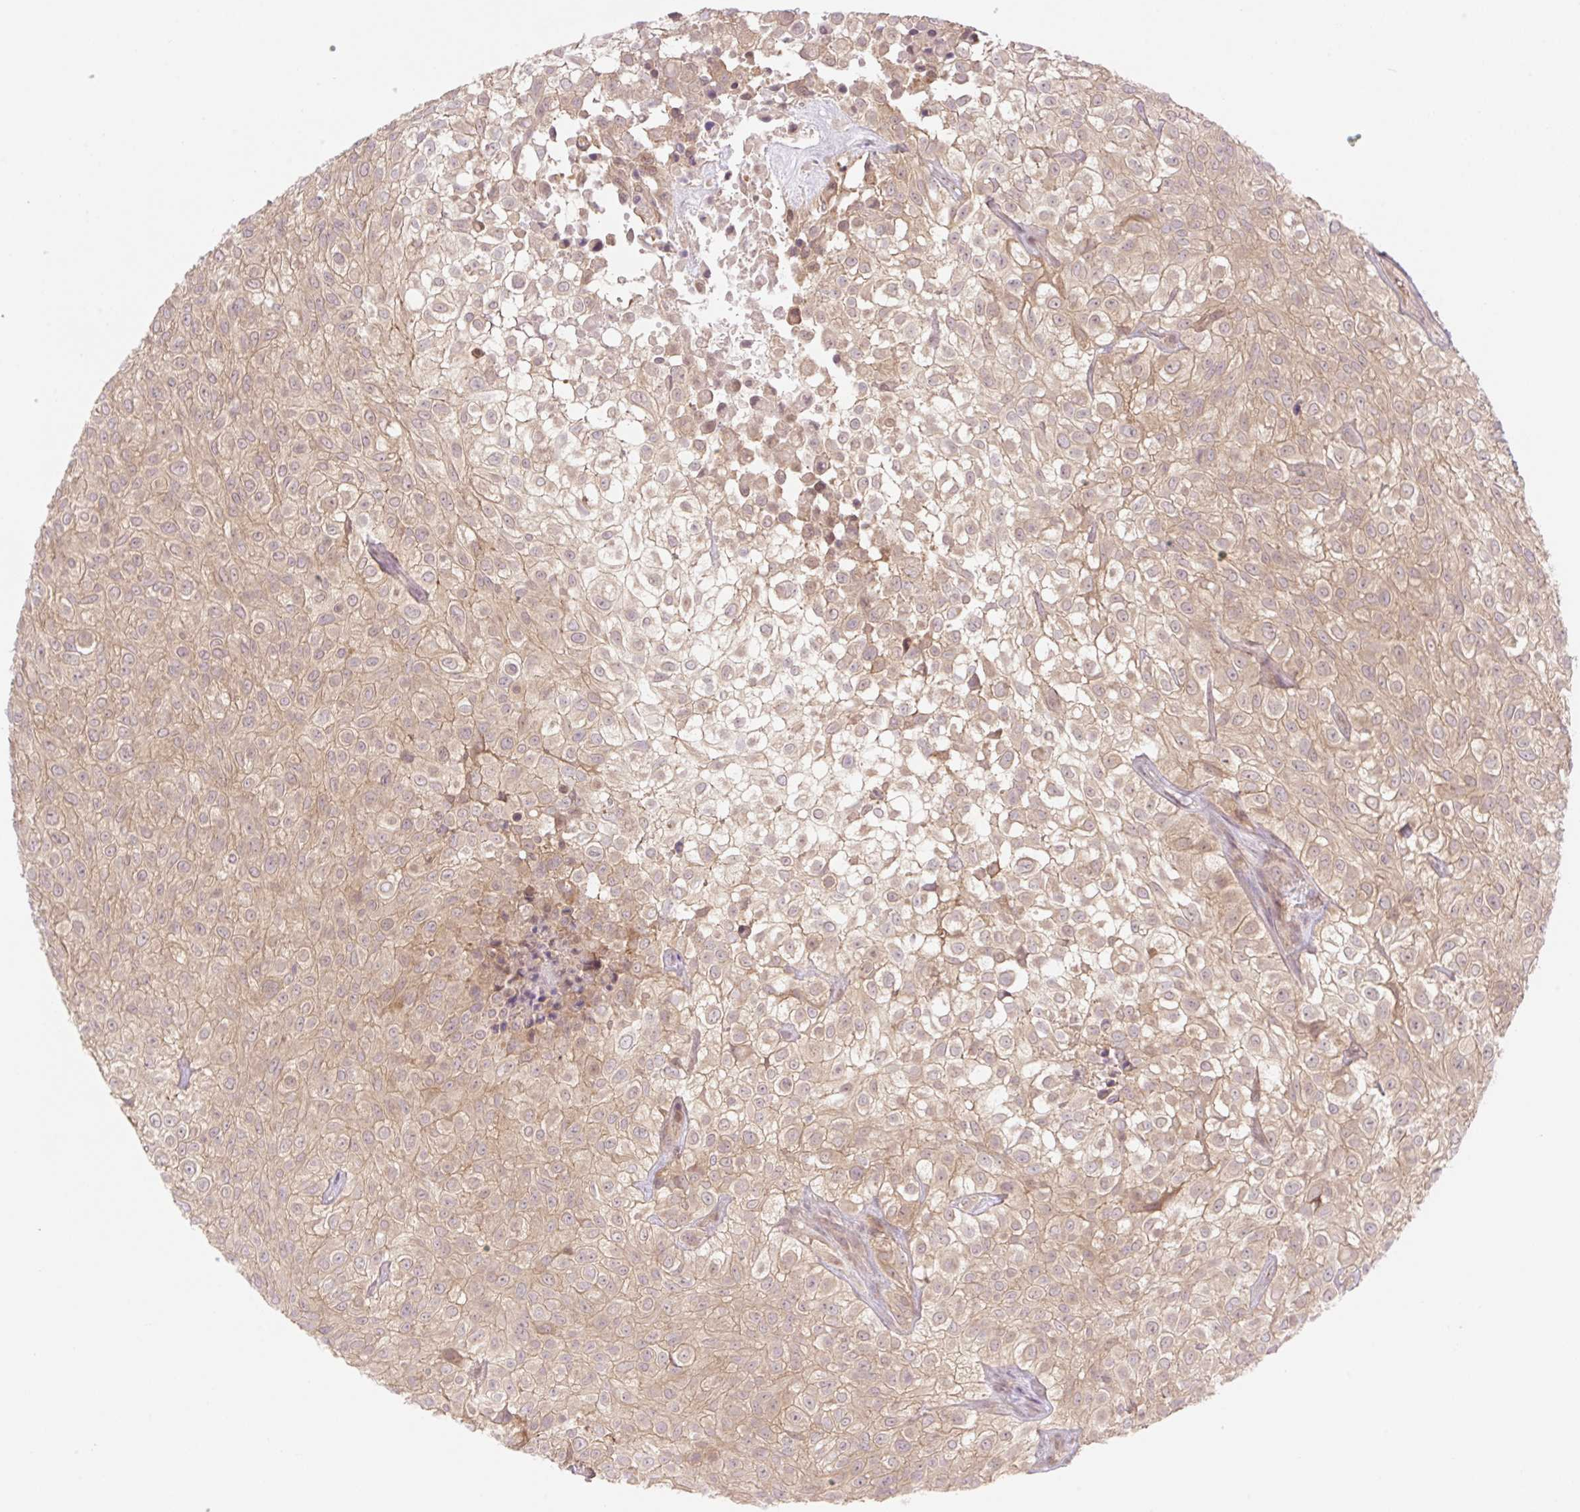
{"staining": {"intensity": "weak", "quantity": ">75%", "location": "cytoplasmic/membranous,nuclear"}, "tissue": "urothelial cancer", "cell_type": "Tumor cells", "image_type": "cancer", "snomed": [{"axis": "morphology", "description": "Urothelial carcinoma, High grade"}, {"axis": "topography", "description": "Urinary bladder"}], "caption": "IHC (DAB) staining of human high-grade urothelial carcinoma shows weak cytoplasmic/membranous and nuclear protein positivity in about >75% of tumor cells. The protein of interest is stained brown, and the nuclei are stained in blue (DAB (3,3'-diaminobenzidine) IHC with brightfield microscopy, high magnification).", "gene": "VPS25", "patient": {"sex": "male", "age": 56}}